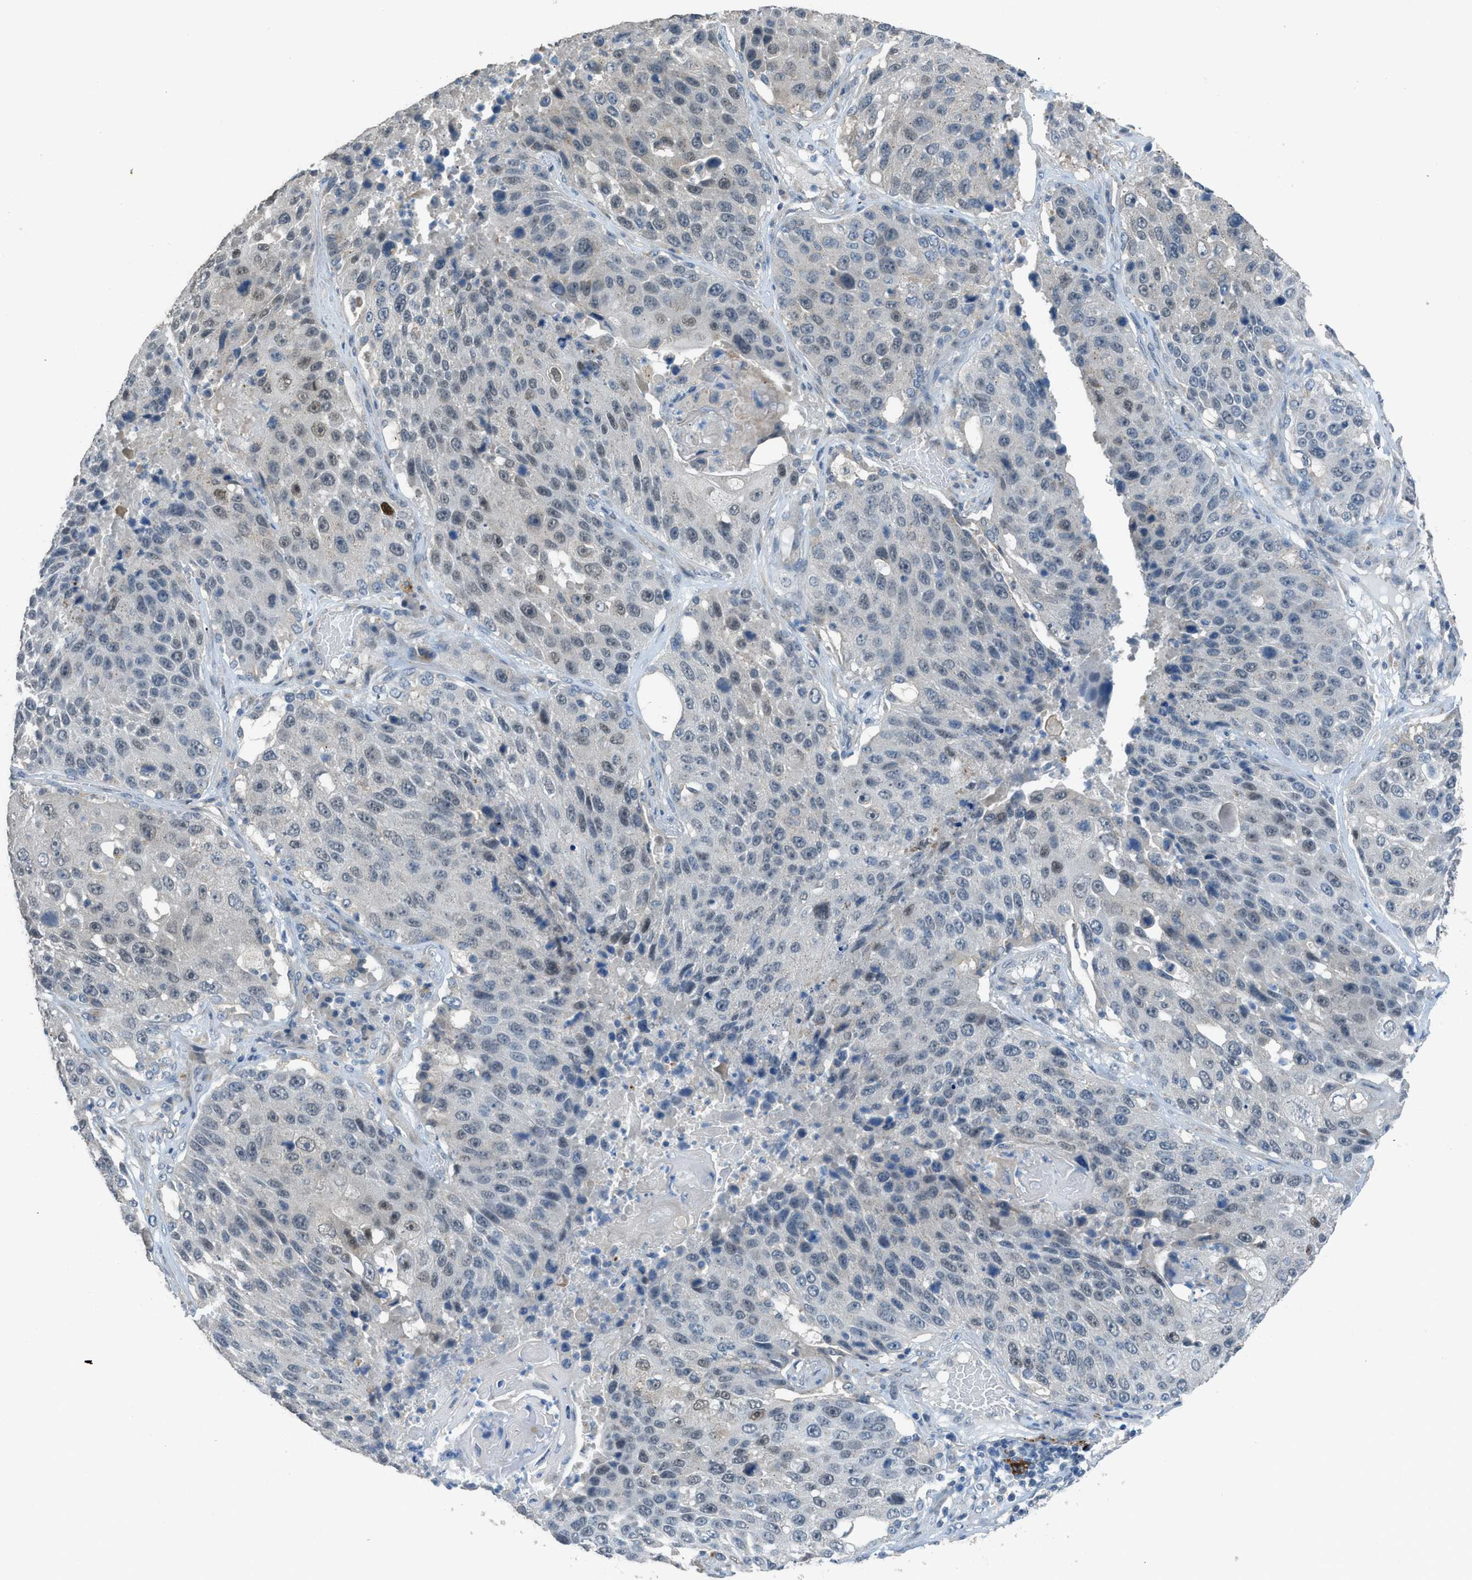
{"staining": {"intensity": "weak", "quantity": "25%-75%", "location": "nuclear"}, "tissue": "lung cancer", "cell_type": "Tumor cells", "image_type": "cancer", "snomed": [{"axis": "morphology", "description": "Squamous cell carcinoma, NOS"}, {"axis": "topography", "description": "Lung"}], "caption": "Immunohistochemistry (IHC) of lung squamous cell carcinoma shows low levels of weak nuclear positivity in approximately 25%-75% of tumor cells.", "gene": "TIMD4", "patient": {"sex": "male", "age": 61}}